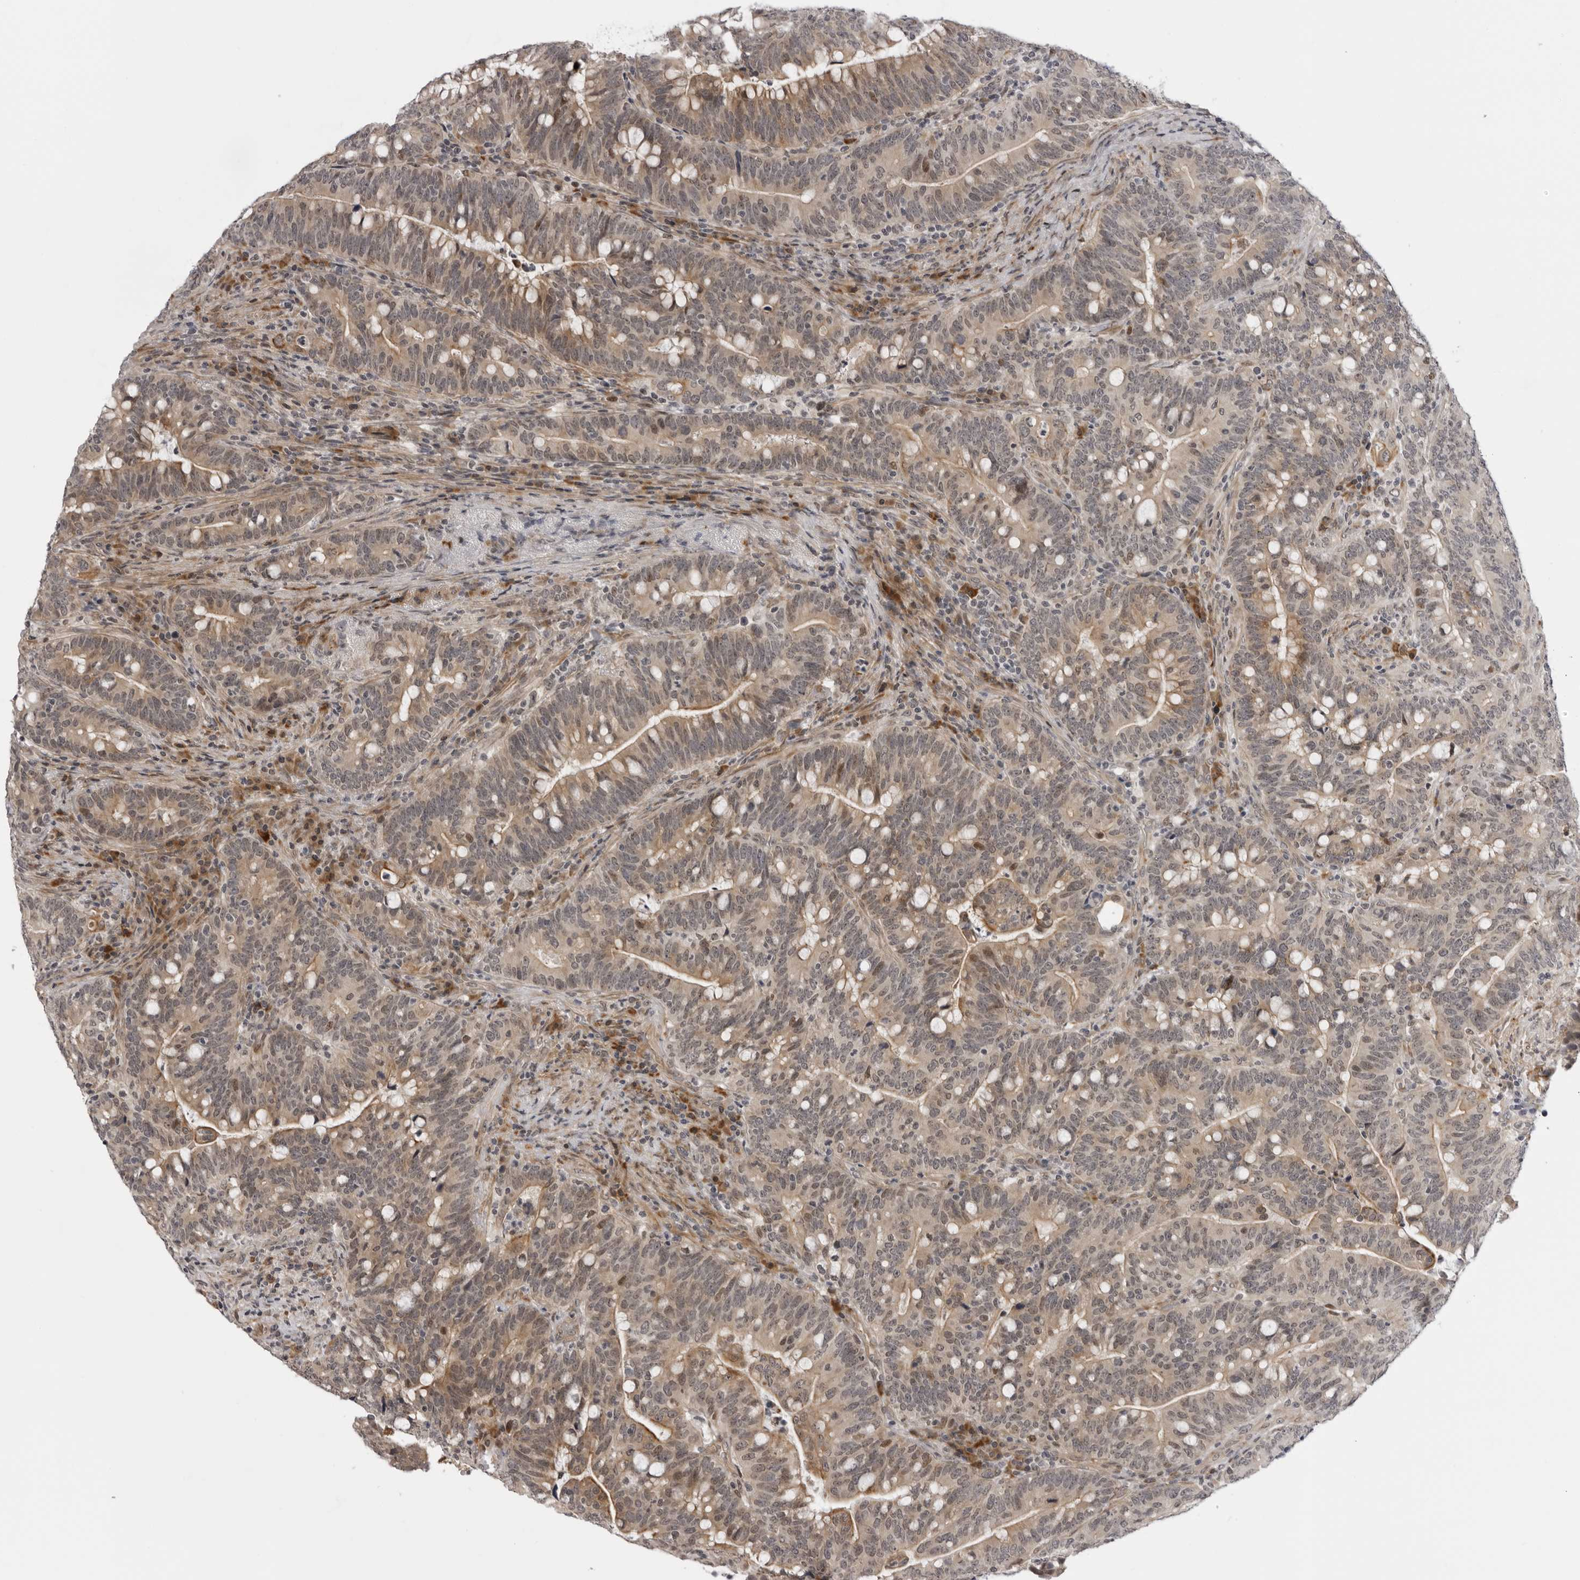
{"staining": {"intensity": "moderate", "quantity": ">75%", "location": "cytoplasmic/membranous,nuclear"}, "tissue": "colorectal cancer", "cell_type": "Tumor cells", "image_type": "cancer", "snomed": [{"axis": "morphology", "description": "Adenocarcinoma, NOS"}, {"axis": "topography", "description": "Colon"}], "caption": "Immunohistochemical staining of colorectal adenocarcinoma demonstrates medium levels of moderate cytoplasmic/membranous and nuclear staining in about >75% of tumor cells. The staining is performed using DAB brown chromogen to label protein expression. The nuclei are counter-stained blue using hematoxylin.", "gene": "ALPK2", "patient": {"sex": "female", "age": 66}}